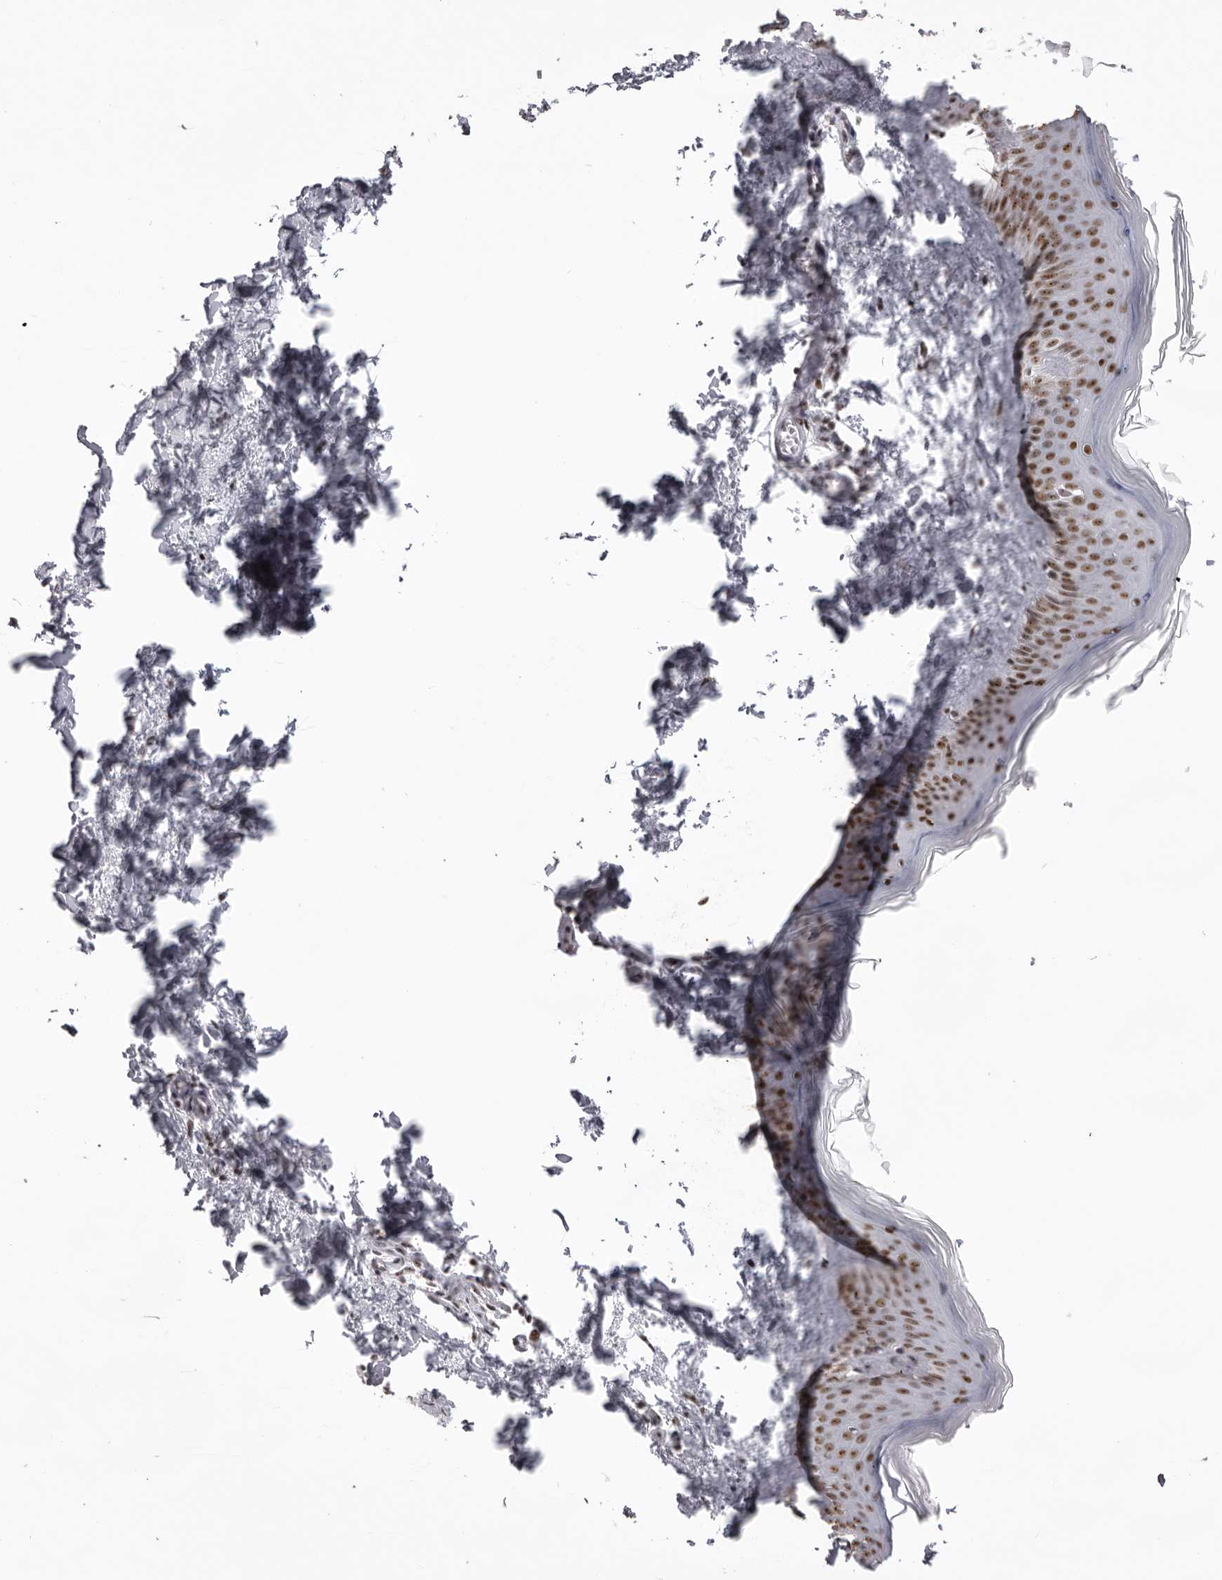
{"staining": {"intensity": "moderate", "quantity": ">75%", "location": "nuclear"}, "tissue": "skin", "cell_type": "Fibroblasts", "image_type": "normal", "snomed": [{"axis": "morphology", "description": "Normal tissue, NOS"}, {"axis": "topography", "description": "Skin"}], "caption": "Immunohistochemical staining of benign human skin demonstrates >75% levels of moderate nuclear protein positivity in approximately >75% of fibroblasts.", "gene": "DHX9", "patient": {"sex": "female", "age": 27}}